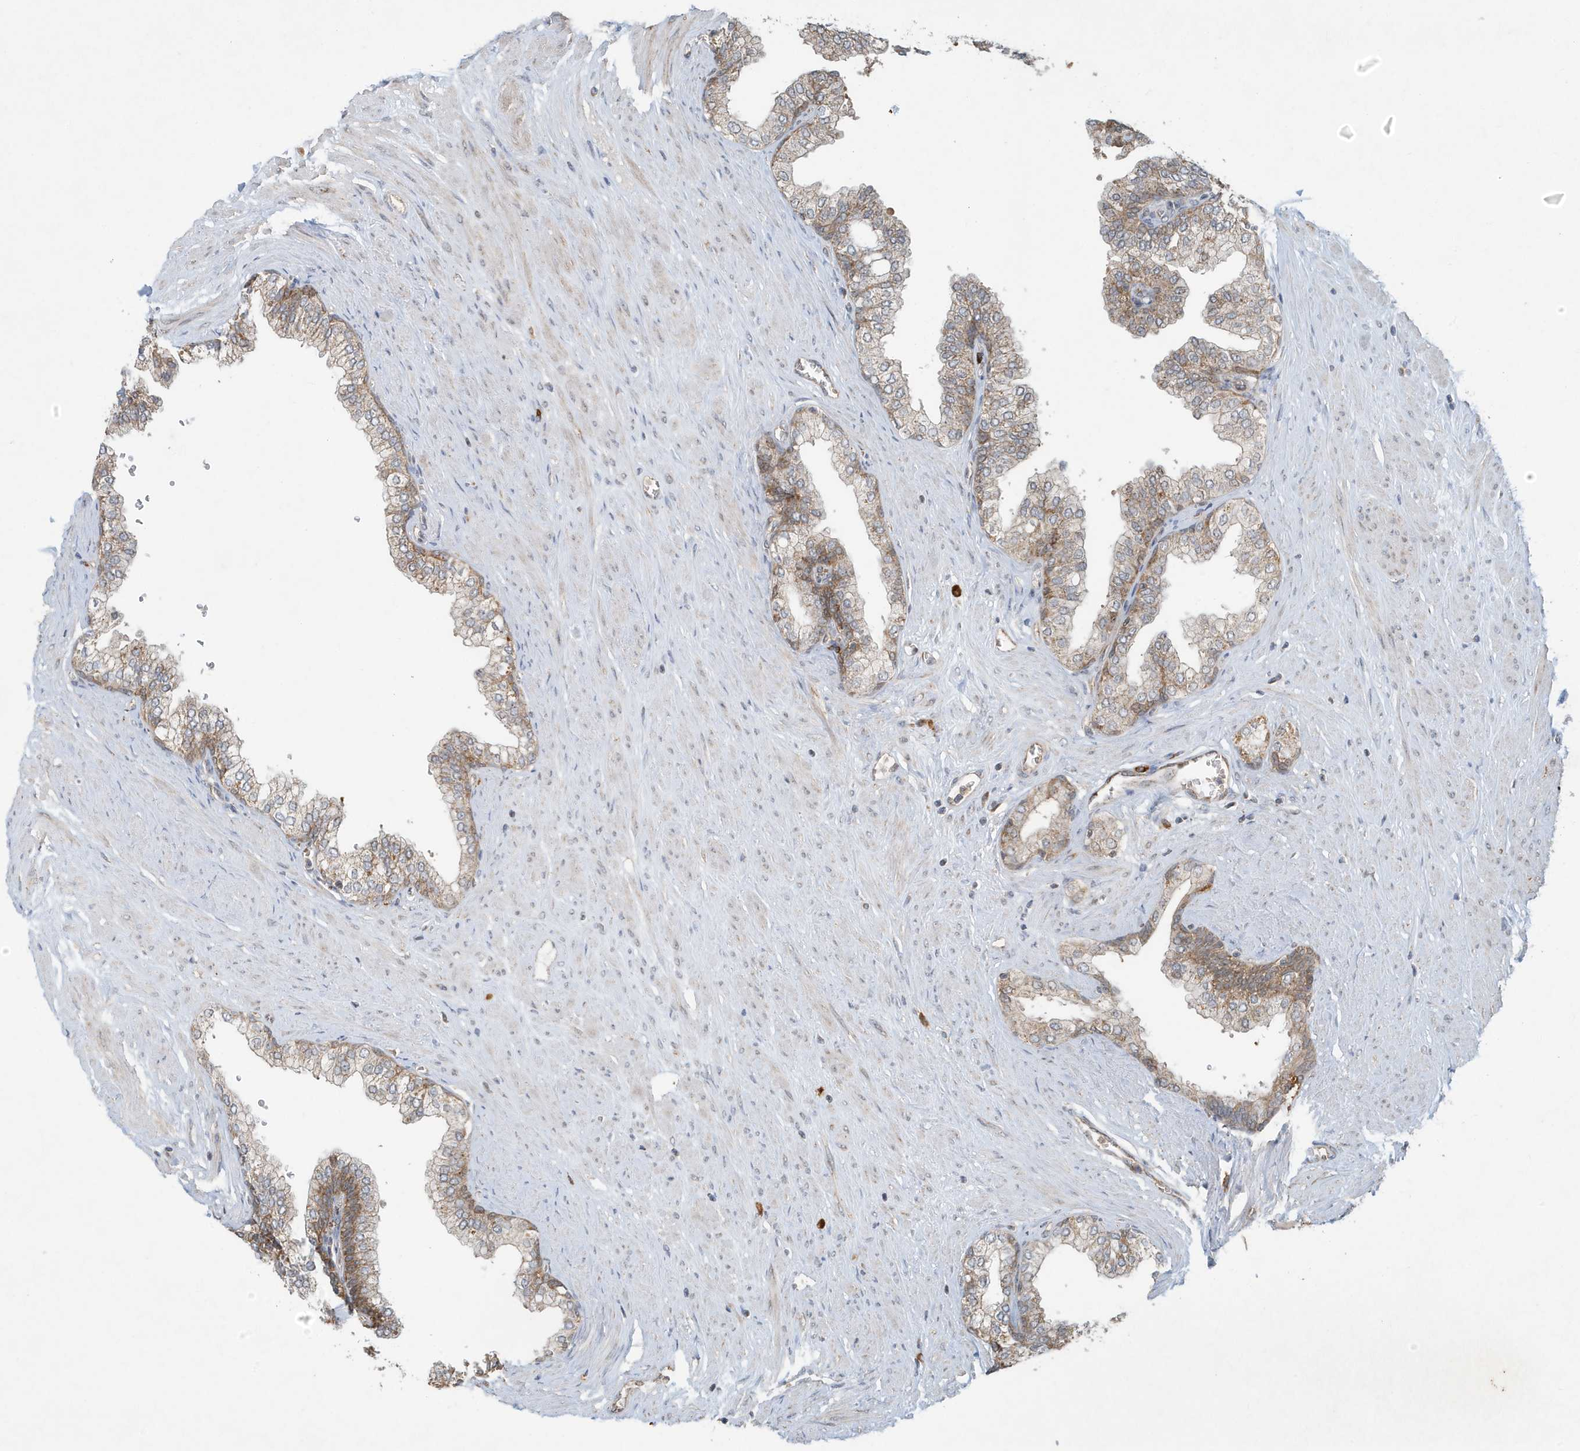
{"staining": {"intensity": "moderate", "quantity": ">75%", "location": "cytoplasmic/membranous,nuclear"}, "tissue": "prostate", "cell_type": "Glandular cells", "image_type": "normal", "snomed": [{"axis": "morphology", "description": "Normal tissue, NOS"}, {"axis": "morphology", "description": "Urothelial carcinoma, Low grade"}, {"axis": "topography", "description": "Urinary bladder"}, {"axis": "topography", "description": "Prostate"}], "caption": "Human prostate stained with a brown dye demonstrates moderate cytoplasmic/membranous,nuclear positive staining in approximately >75% of glandular cells.", "gene": "ABCB9", "patient": {"sex": "male", "age": 60}}